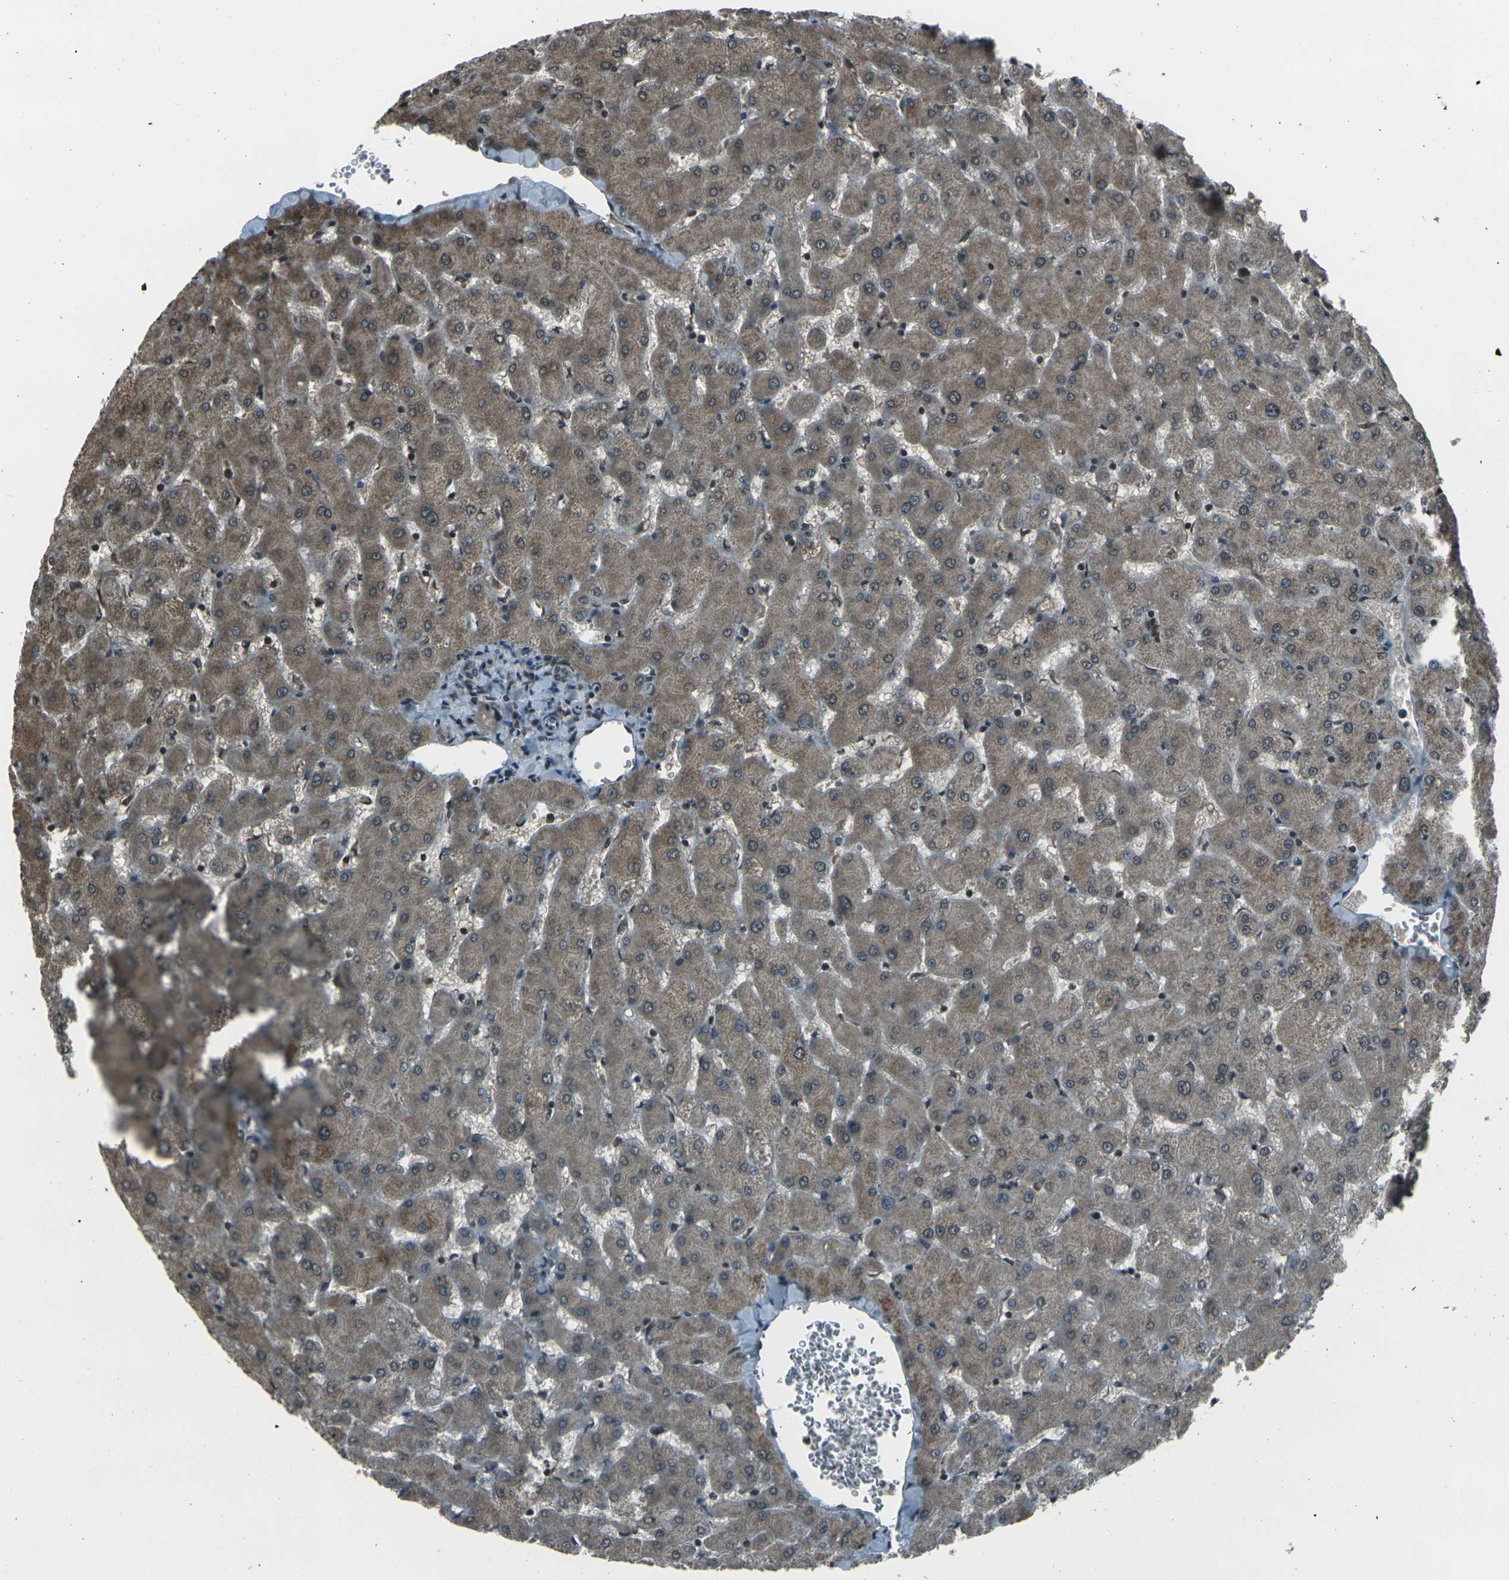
{"staining": {"intensity": "weak", "quantity": "25%-75%", "location": "nuclear"}, "tissue": "liver", "cell_type": "Cholangiocytes", "image_type": "normal", "snomed": [{"axis": "morphology", "description": "Normal tissue, NOS"}, {"axis": "topography", "description": "Liver"}], "caption": "Human liver stained for a protein (brown) exhibits weak nuclear positive staining in approximately 25%-75% of cholangiocytes.", "gene": "PRPF8", "patient": {"sex": "female", "age": 63}}